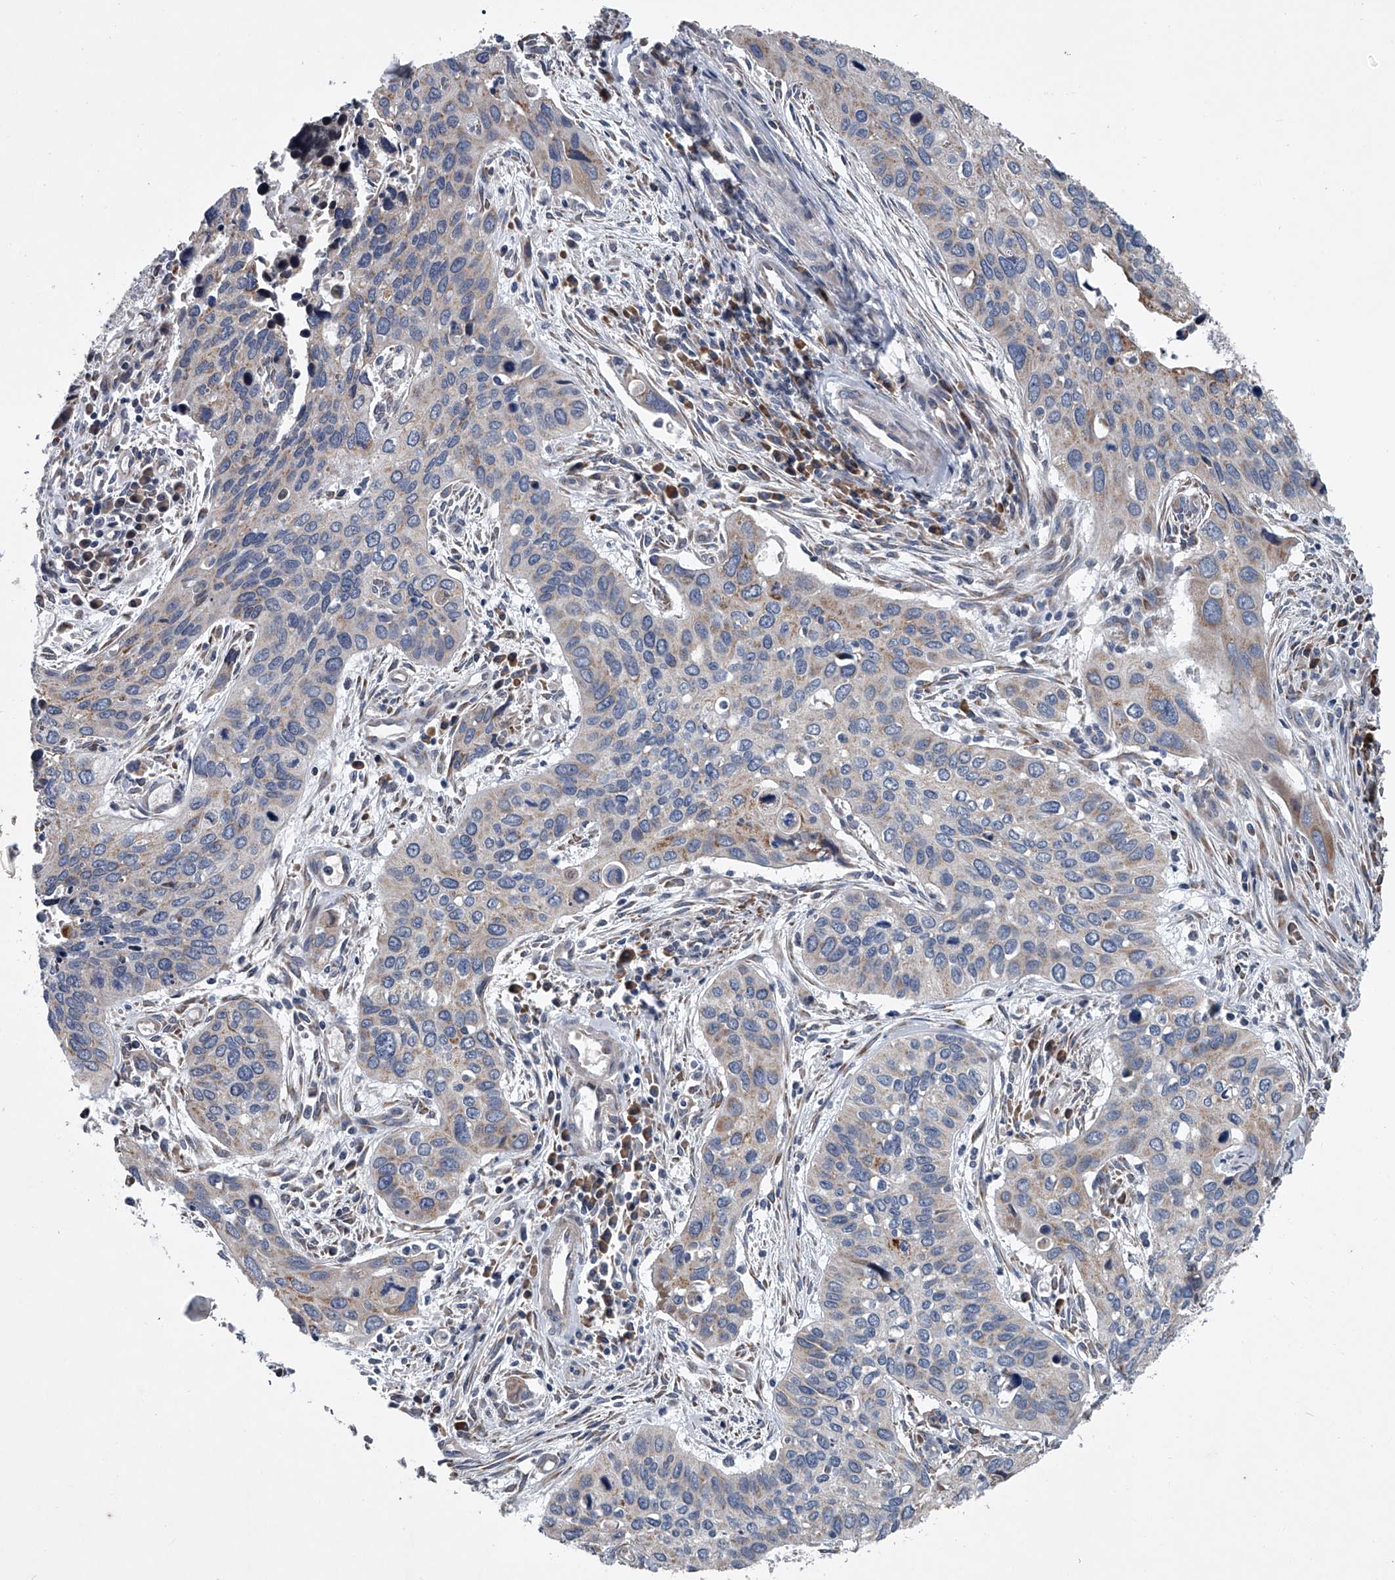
{"staining": {"intensity": "negative", "quantity": "none", "location": "none"}, "tissue": "cervical cancer", "cell_type": "Tumor cells", "image_type": "cancer", "snomed": [{"axis": "morphology", "description": "Squamous cell carcinoma, NOS"}, {"axis": "topography", "description": "Cervix"}], "caption": "Immunohistochemistry (IHC) of cervical cancer displays no staining in tumor cells.", "gene": "ABCG1", "patient": {"sex": "female", "age": 55}}